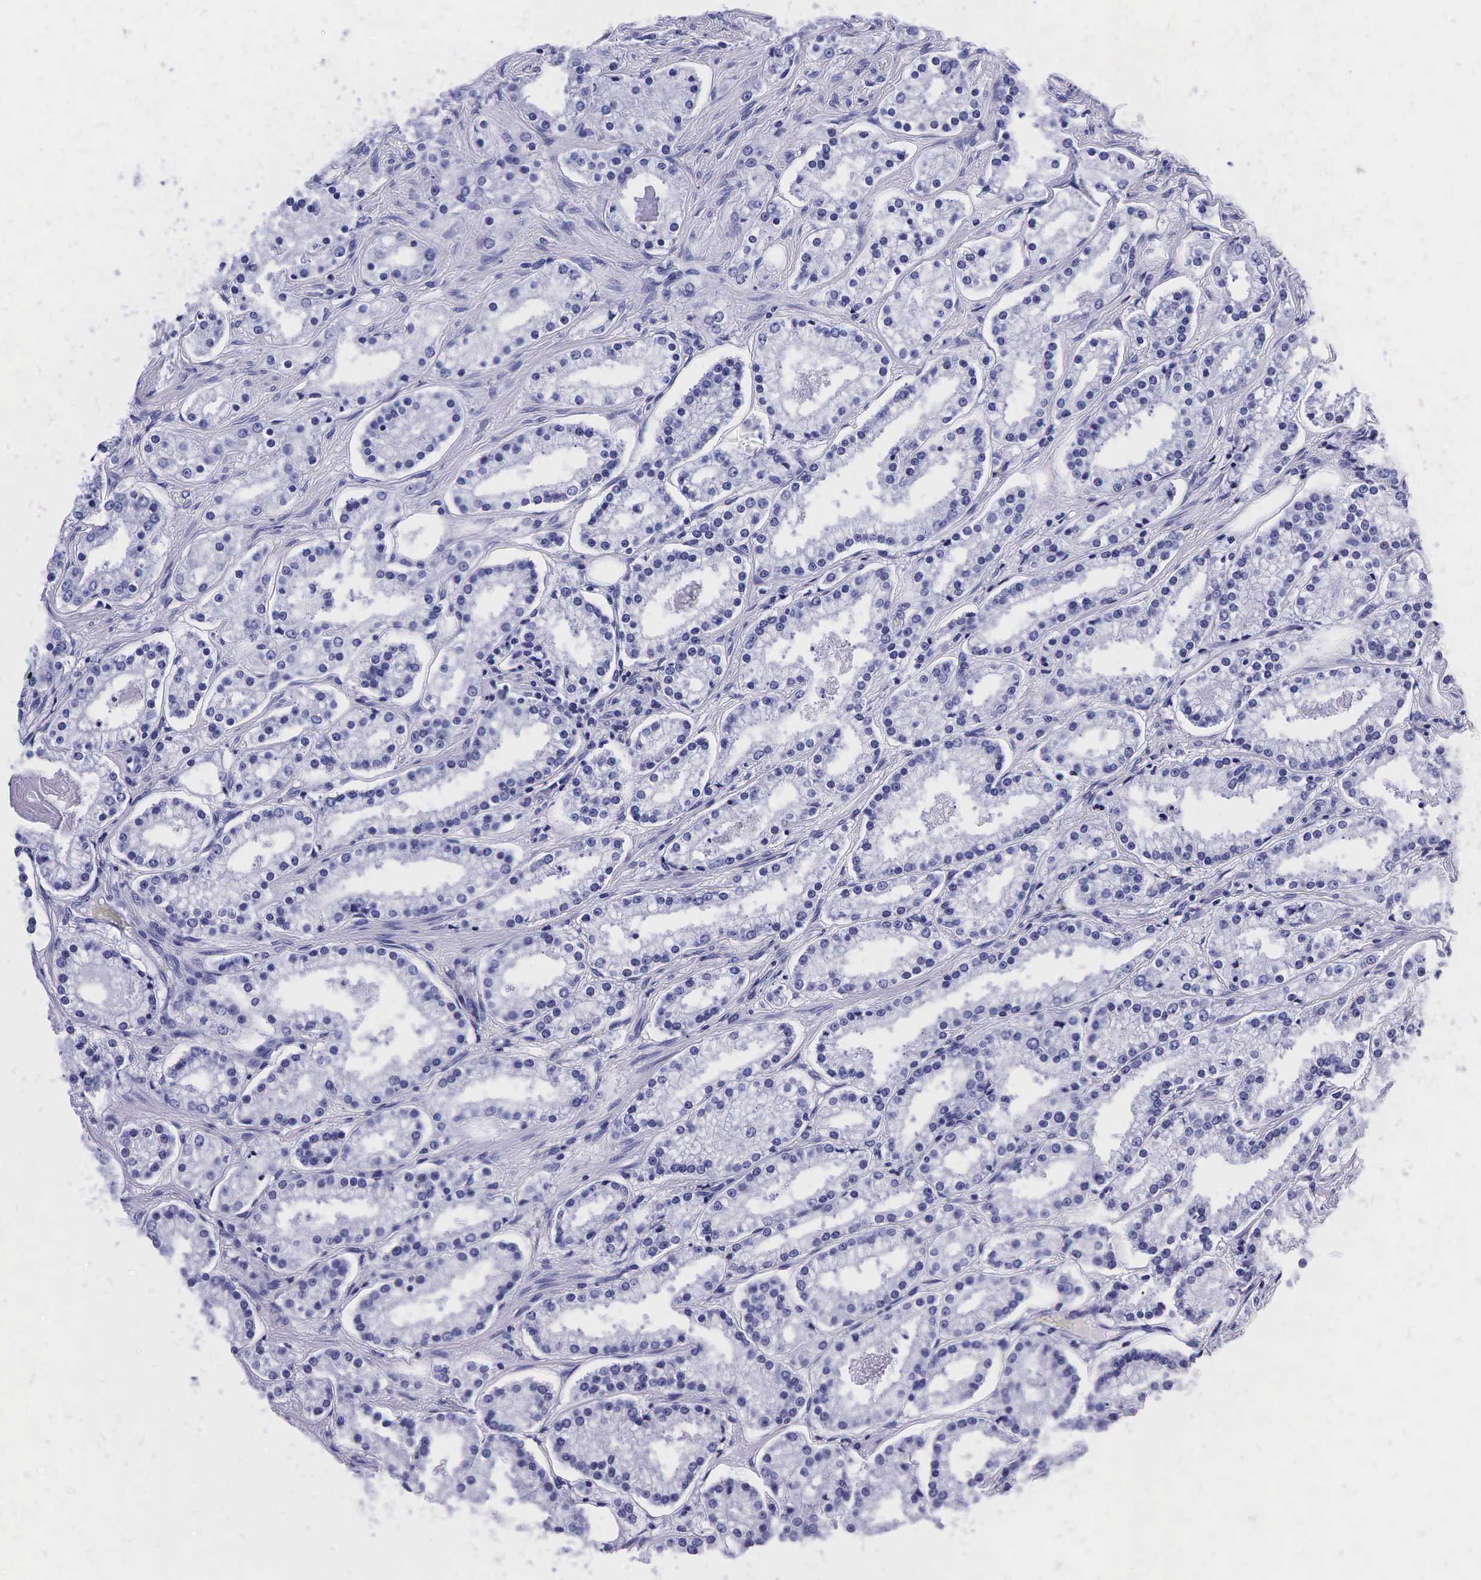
{"staining": {"intensity": "negative", "quantity": "none", "location": "none"}, "tissue": "prostate cancer", "cell_type": "Tumor cells", "image_type": "cancer", "snomed": [{"axis": "morphology", "description": "Adenocarcinoma, Medium grade"}, {"axis": "topography", "description": "Prostate"}], "caption": "High power microscopy micrograph of an immunohistochemistry photomicrograph of prostate medium-grade adenocarcinoma, revealing no significant positivity in tumor cells.", "gene": "TG", "patient": {"sex": "male", "age": 73}}